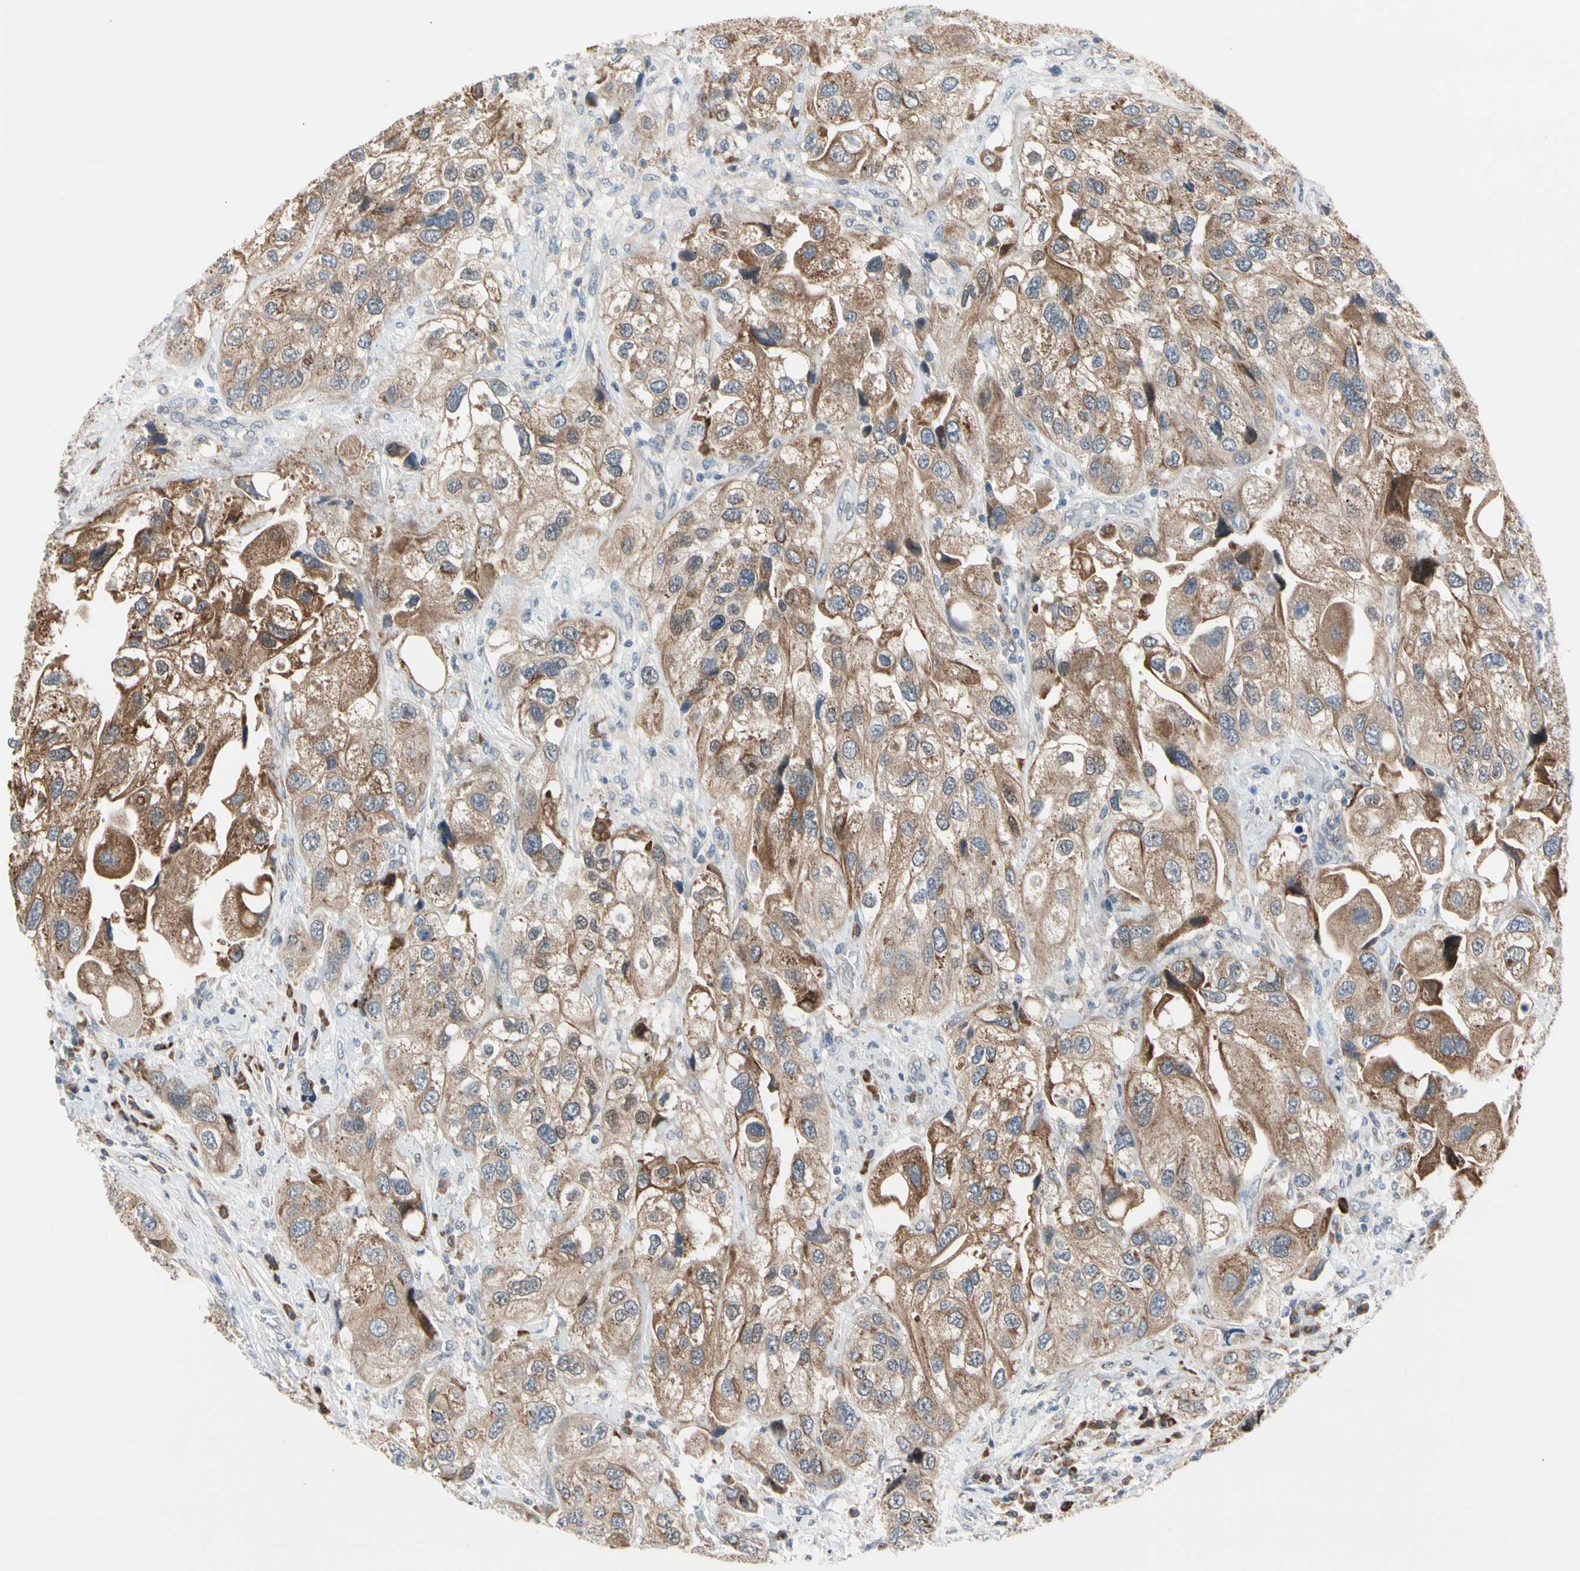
{"staining": {"intensity": "moderate", "quantity": ">75%", "location": "cytoplasmic/membranous"}, "tissue": "urothelial cancer", "cell_type": "Tumor cells", "image_type": "cancer", "snomed": [{"axis": "morphology", "description": "Urothelial carcinoma, High grade"}, {"axis": "topography", "description": "Urinary bladder"}], "caption": "This image demonstrates IHC staining of human urothelial cancer, with medium moderate cytoplasmic/membranous expression in approximately >75% of tumor cells.", "gene": "MARK1", "patient": {"sex": "female", "age": 64}}